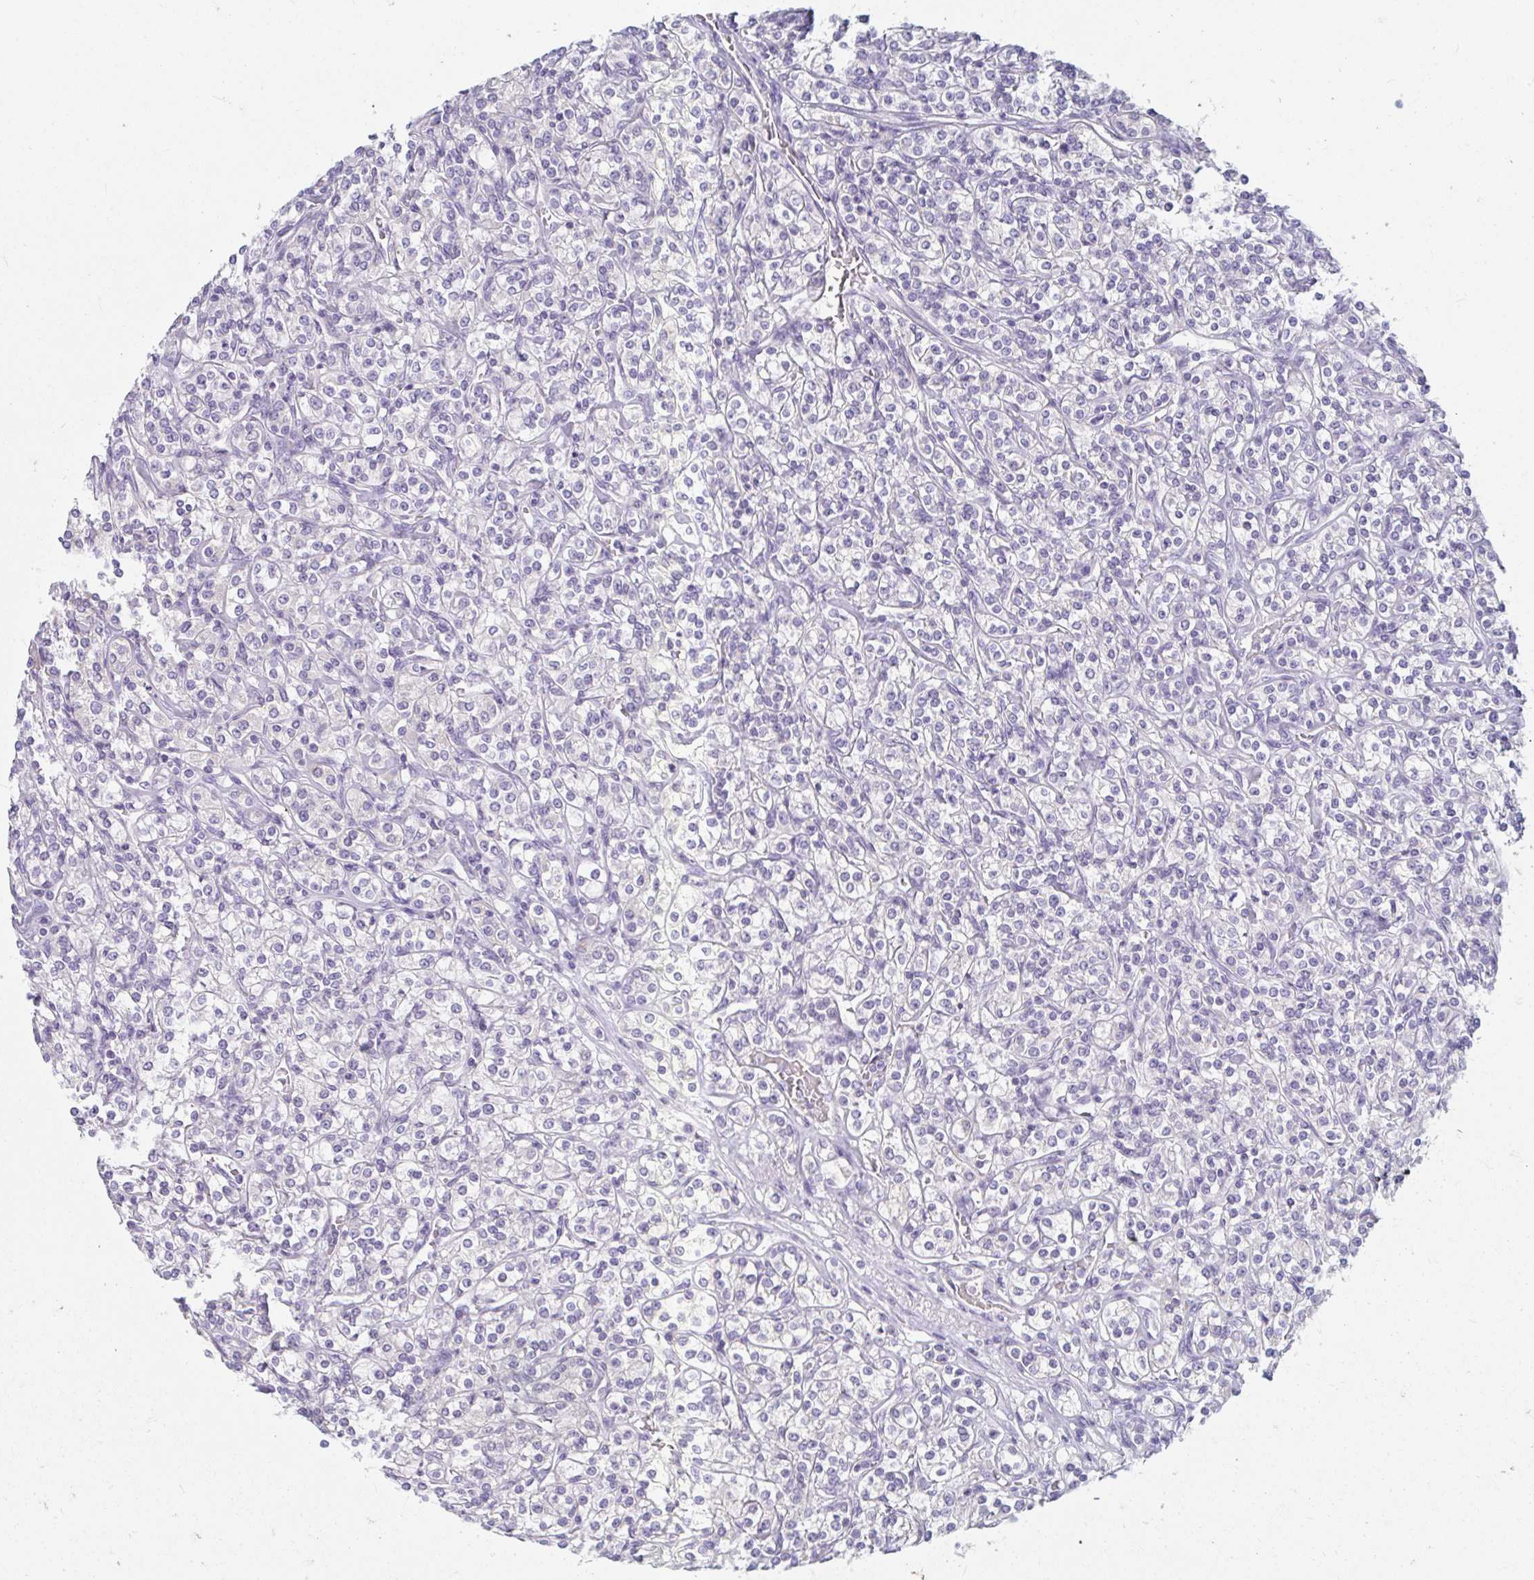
{"staining": {"intensity": "negative", "quantity": "none", "location": "none"}, "tissue": "renal cancer", "cell_type": "Tumor cells", "image_type": "cancer", "snomed": [{"axis": "morphology", "description": "Adenocarcinoma, NOS"}, {"axis": "topography", "description": "Kidney"}], "caption": "Immunohistochemical staining of human adenocarcinoma (renal) exhibits no significant staining in tumor cells.", "gene": "ADH1A", "patient": {"sex": "male", "age": 77}}